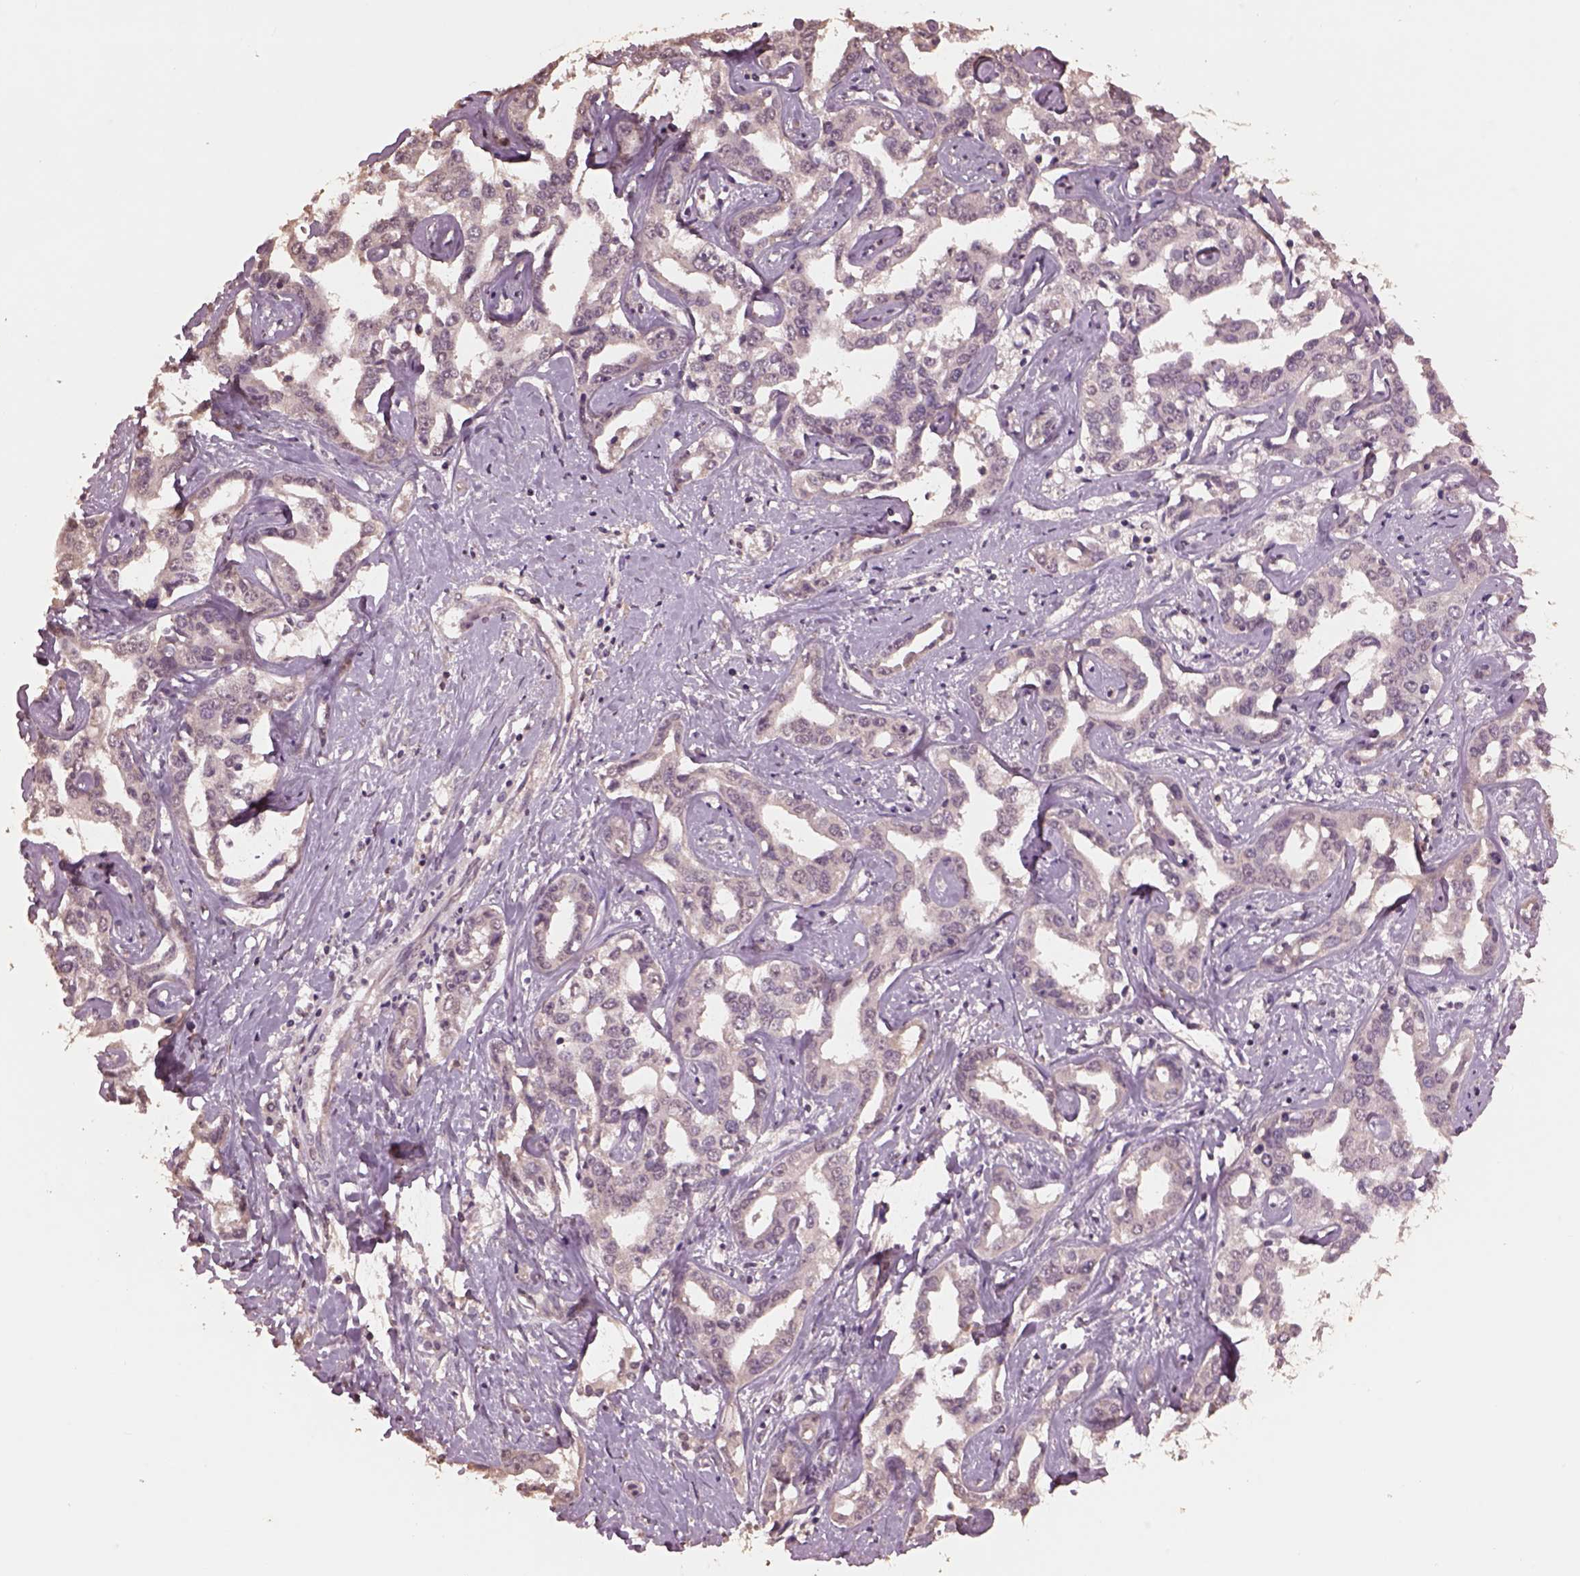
{"staining": {"intensity": "negative", "quantity": "none", "location": "none"}, "tissue": "liver cancer", "cell_type": "Tumor cells", "image_type": "cancer", "snomed": [{"axis": "morphology", "description": "Cholangiocarcinoma"}, {"axis": "topography", "description": "Liver"}], "caption": "Tumor cells are negative for protein expression in human liver cancer (cholangiocarcinoma).", "gene": "CPT1C", "patient": {"sex": "male", "age": 59}}